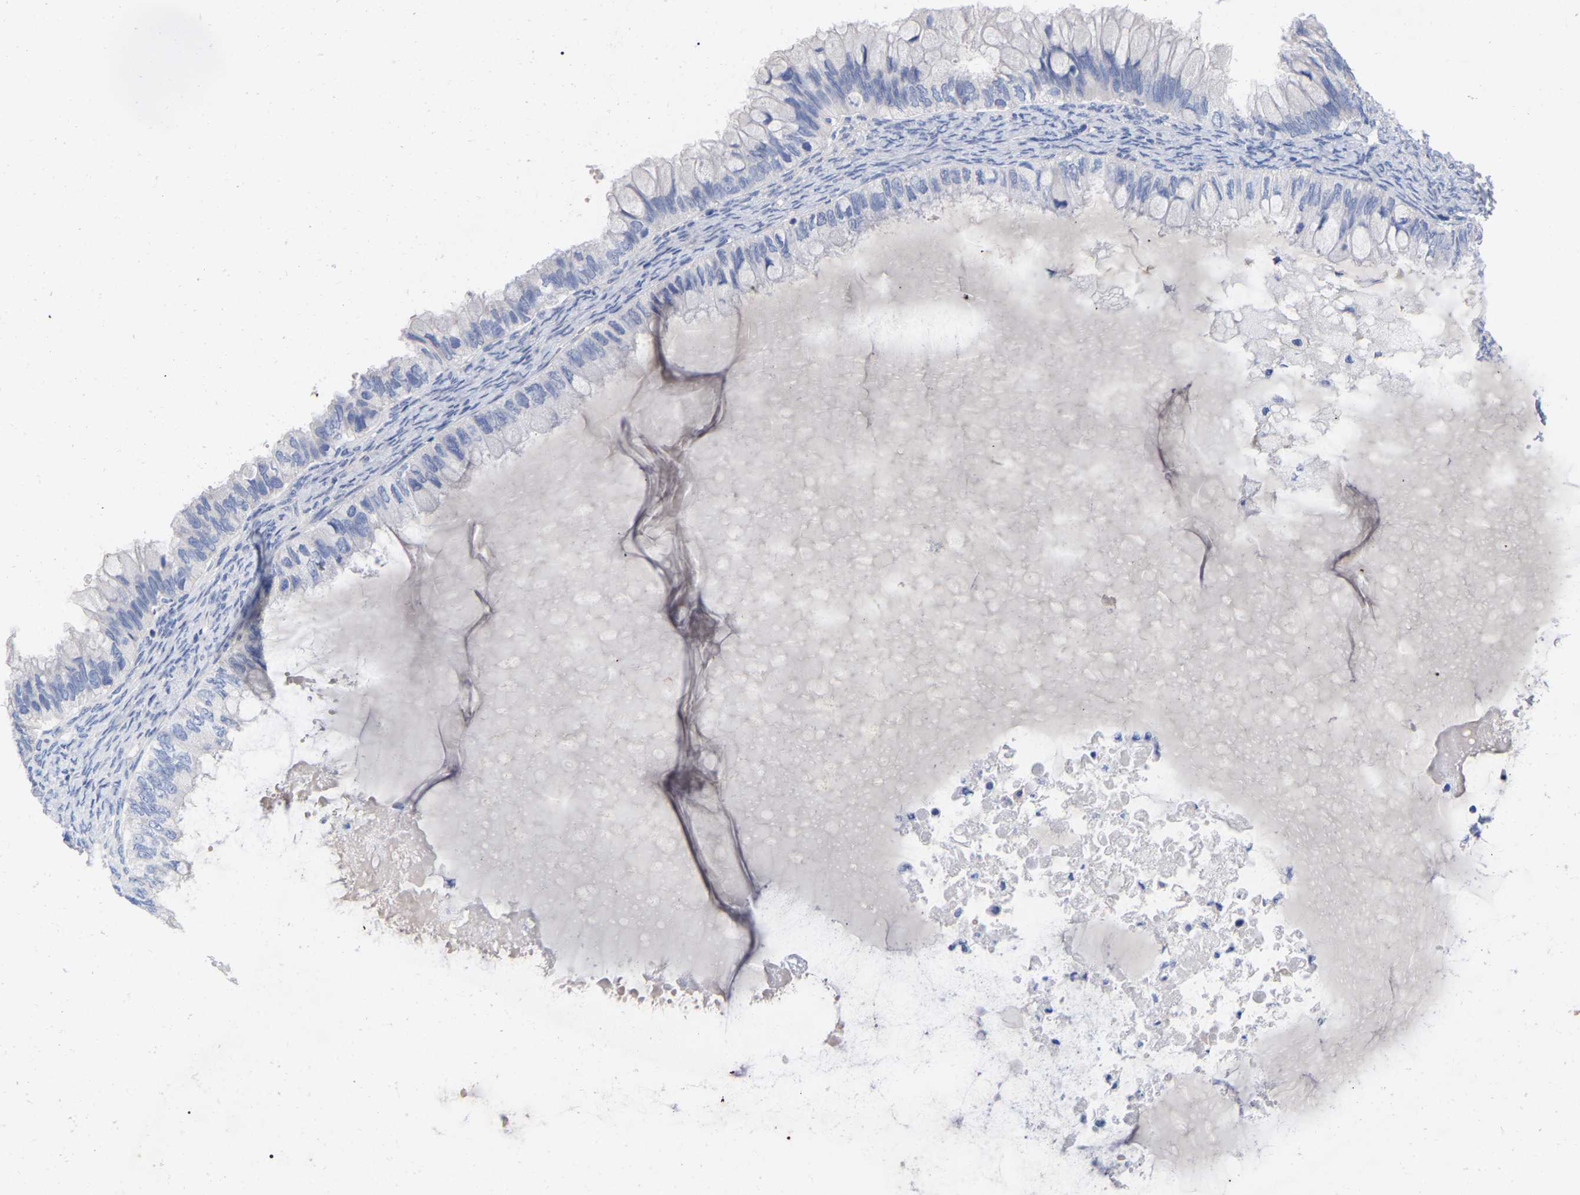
{"staining": {"intensity": "negative", "quantity": "none", "location": "none"}, "tissue": "ovarian cancer", "cell_type": "Tumor cells", "image_type": "cancer", "snomed": [{"axis": "morphology", "description": "Cystadenocarcinoma, mucinous, NOS"}, {"axis": "topography", "description": "Ovary"}], "caption": "Tumor cells are negative for brown protein staining in ovarian cancer.", "gene": "HAPLN1", "patient": {"sex": "female", "age": 80}}